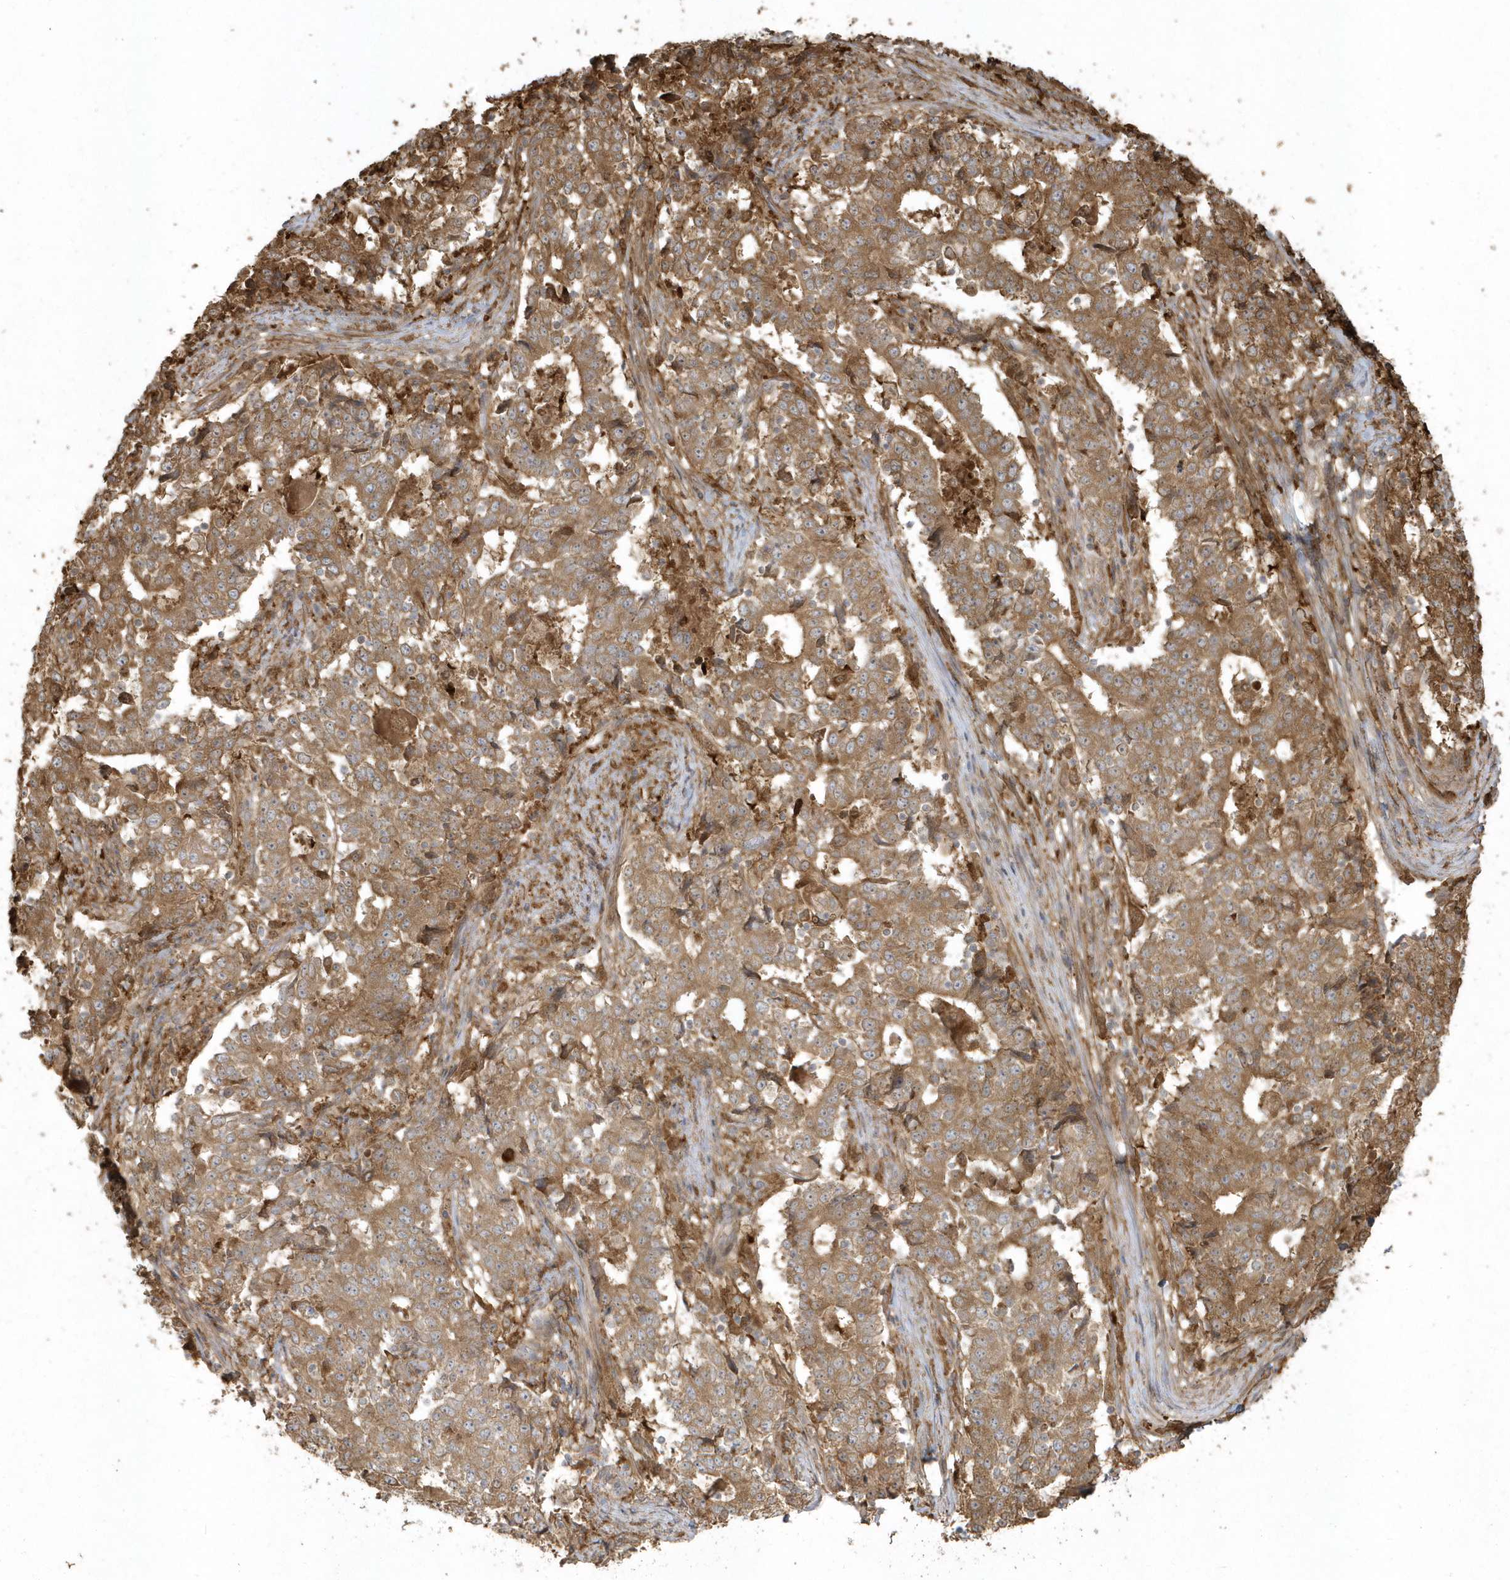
{"staining": {"intensity": "moderate", "quantity": ">75%", "location": "cytoplasmic/membranous"}, "tissue": "stomach cancer", "cell_type": "Tumor cells", "image_type": "cancer", "snomed": [{"axis": "morphology", "description": "Adenocarcinoma, NOS"}, {"axis": "topography", "description": "Stomach"}], "caption": "A photomicrograph of human stomach adenocarcinoma stained for a protein displays moderate cytoplasmic/membranous brown staining in tumor cells.", "gene": "HNMT", "patient": {"sex": "male", "age": 59}}